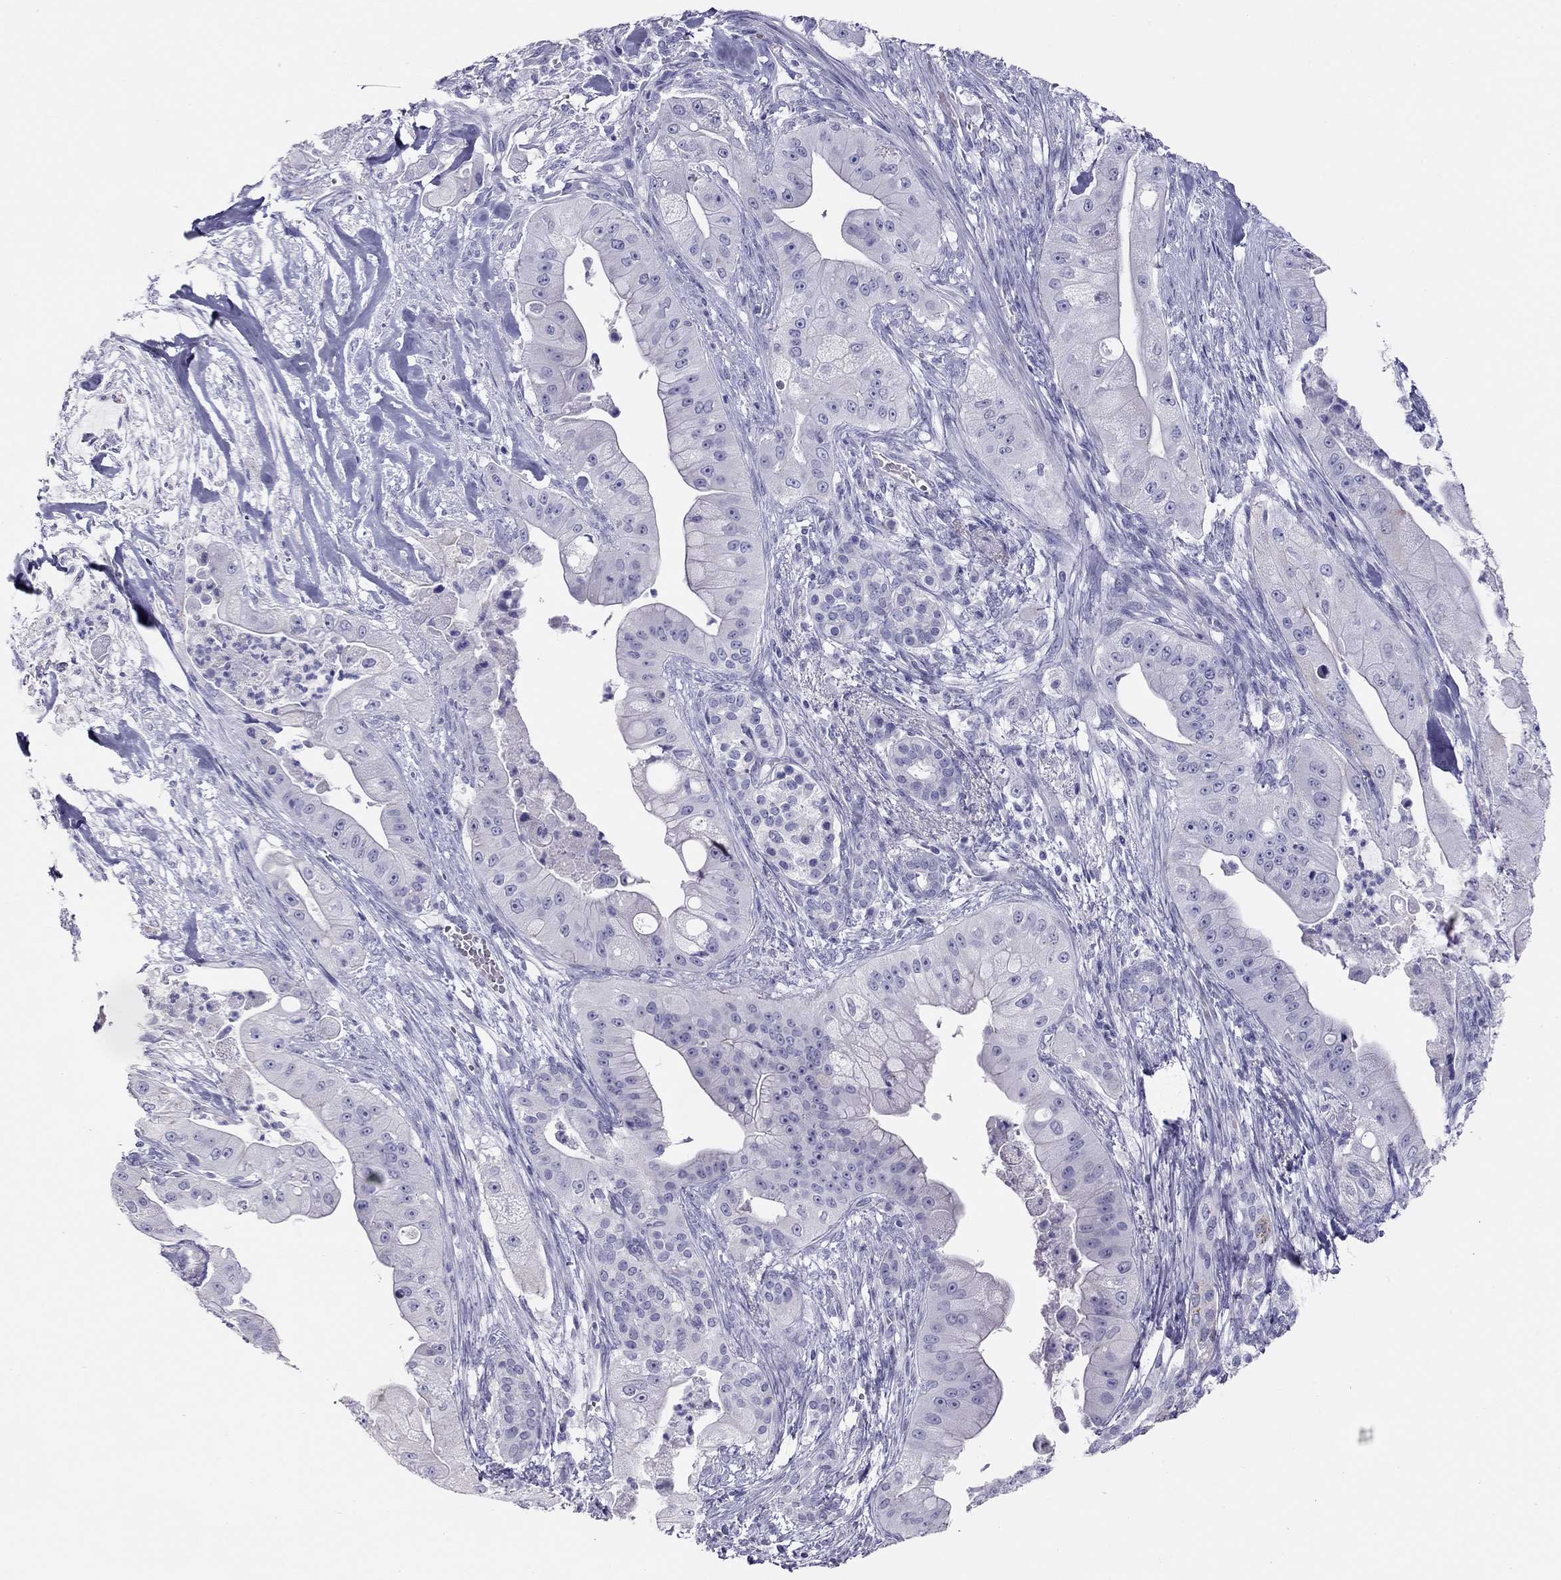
{"staining": {"intensity": "moderate", "quantity": "<25%", "location": "cytoplasmic/membranous"}, "tissue": "pancreatic cancer", "cell_type": "Tumor cells", "image_type": "cancer", "snomed": [{"axis": "morphology", "description": "Normal tissue, NOS"}, {"axis": "morphology", "description": "Inflammation, NOS"}, {"axis": "morphology", "description": "Adenocarcinoma, NOS"}, {"axis": "topography", "description": "Pancreas"}], "caption": "Immunohistochemistry (IHC) micrograph of pancreatic cancer stained for a protein (brown), which shows low levels of moderate cytoplasmic/membranous staining in approximately <25% of tumor cells.", "gene": "KCNV2", "patient": {"sex": "male", "age": 57}}